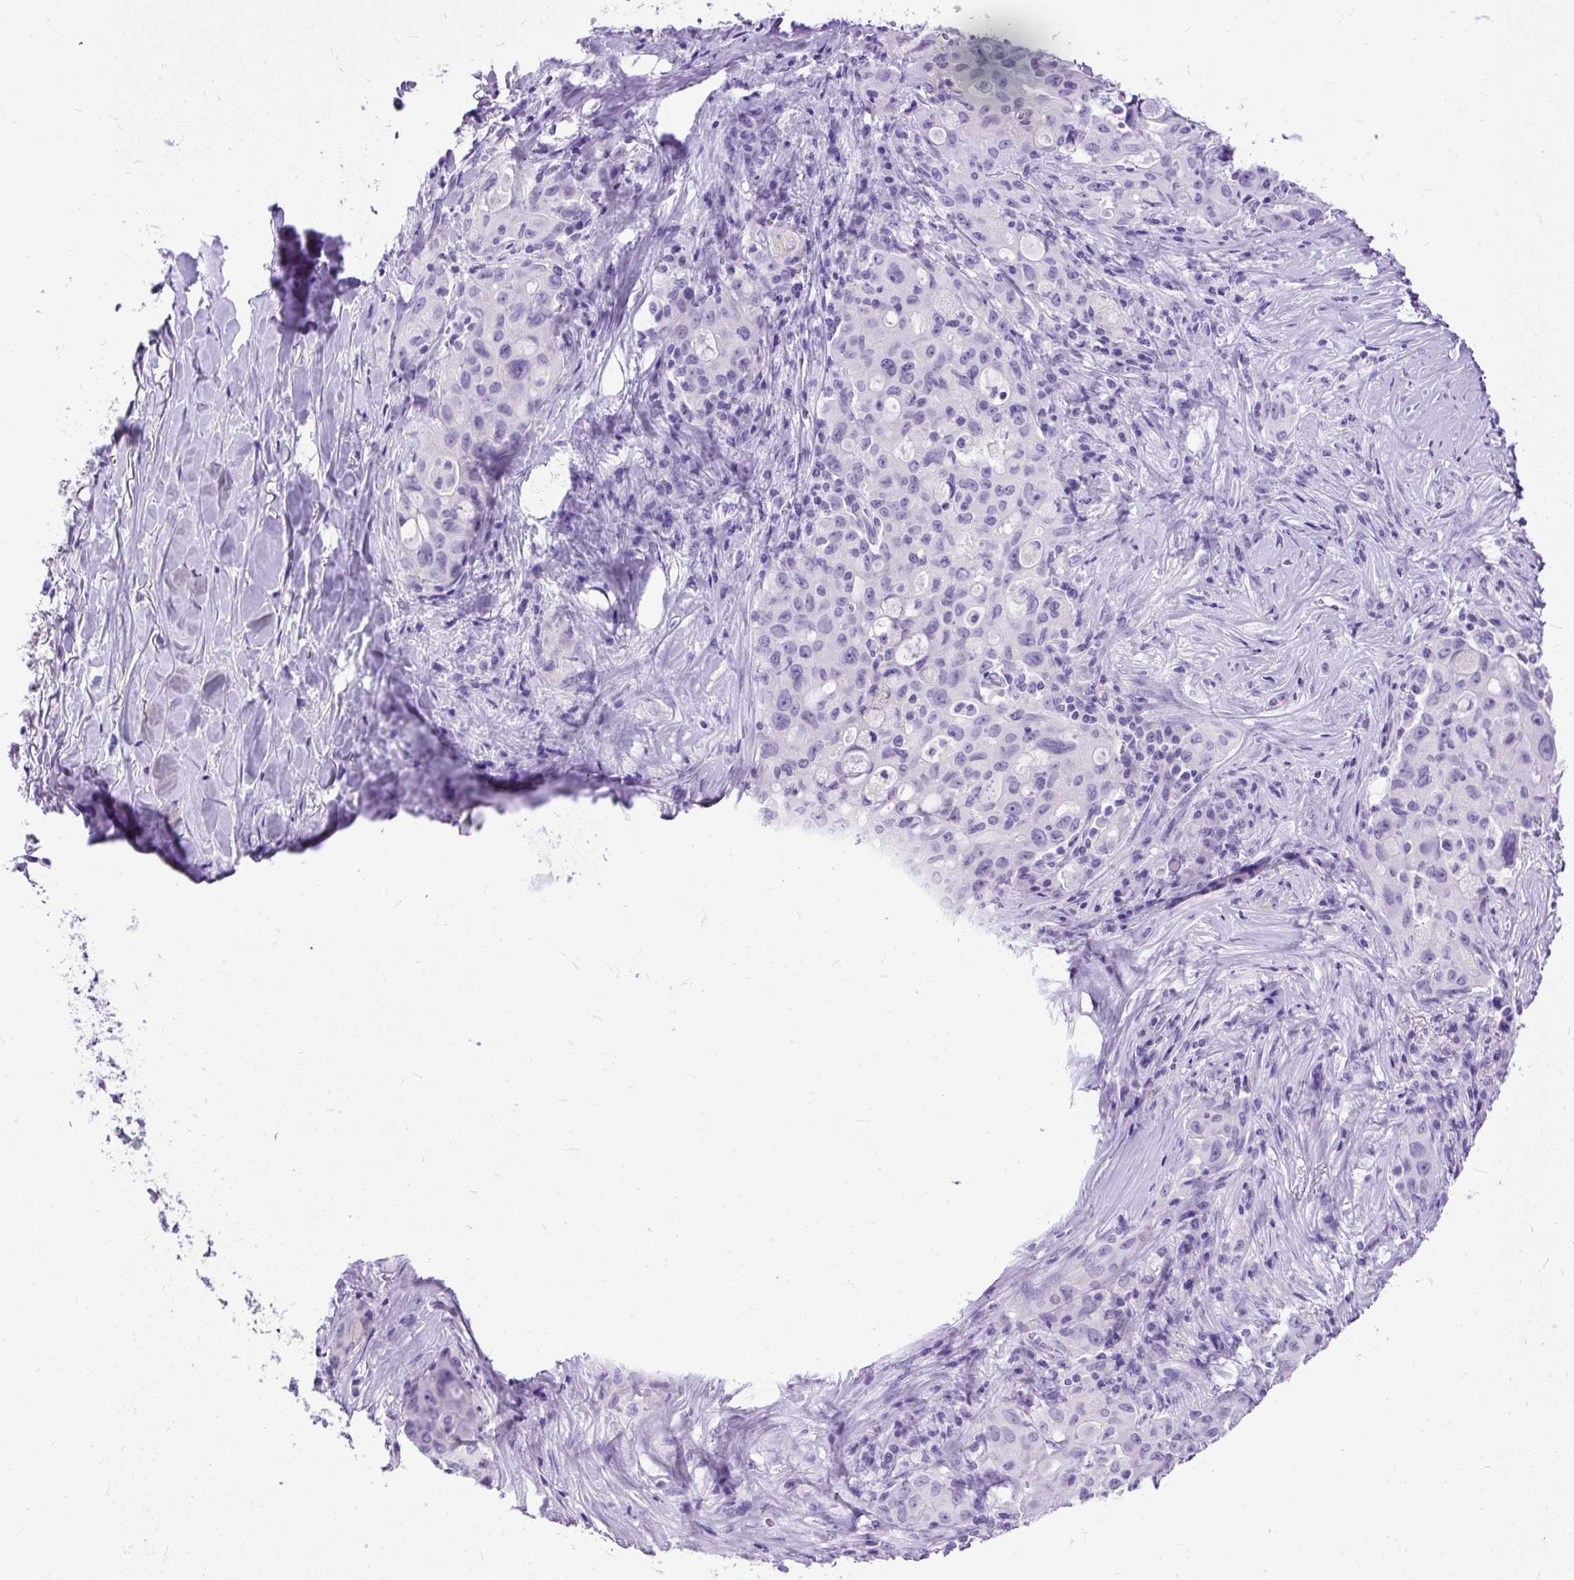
{"staining": {"intensity": "negative", "quantity": "none", "location": "none"}, "tissue": "lung cancer", "cell_type": "Tumor cells", "image_type": "cancer", "snomed": [{"axis": "morphology", "description": "Adenocarcinoma, NOS"}, {"axis": "topography", "description": "Lung"}], "caption": "The micrograph demonstrates no staining of tumor cells in lung cancer.", "gene": "HEY1", "patient": {"sex": "female", "age": 44}}